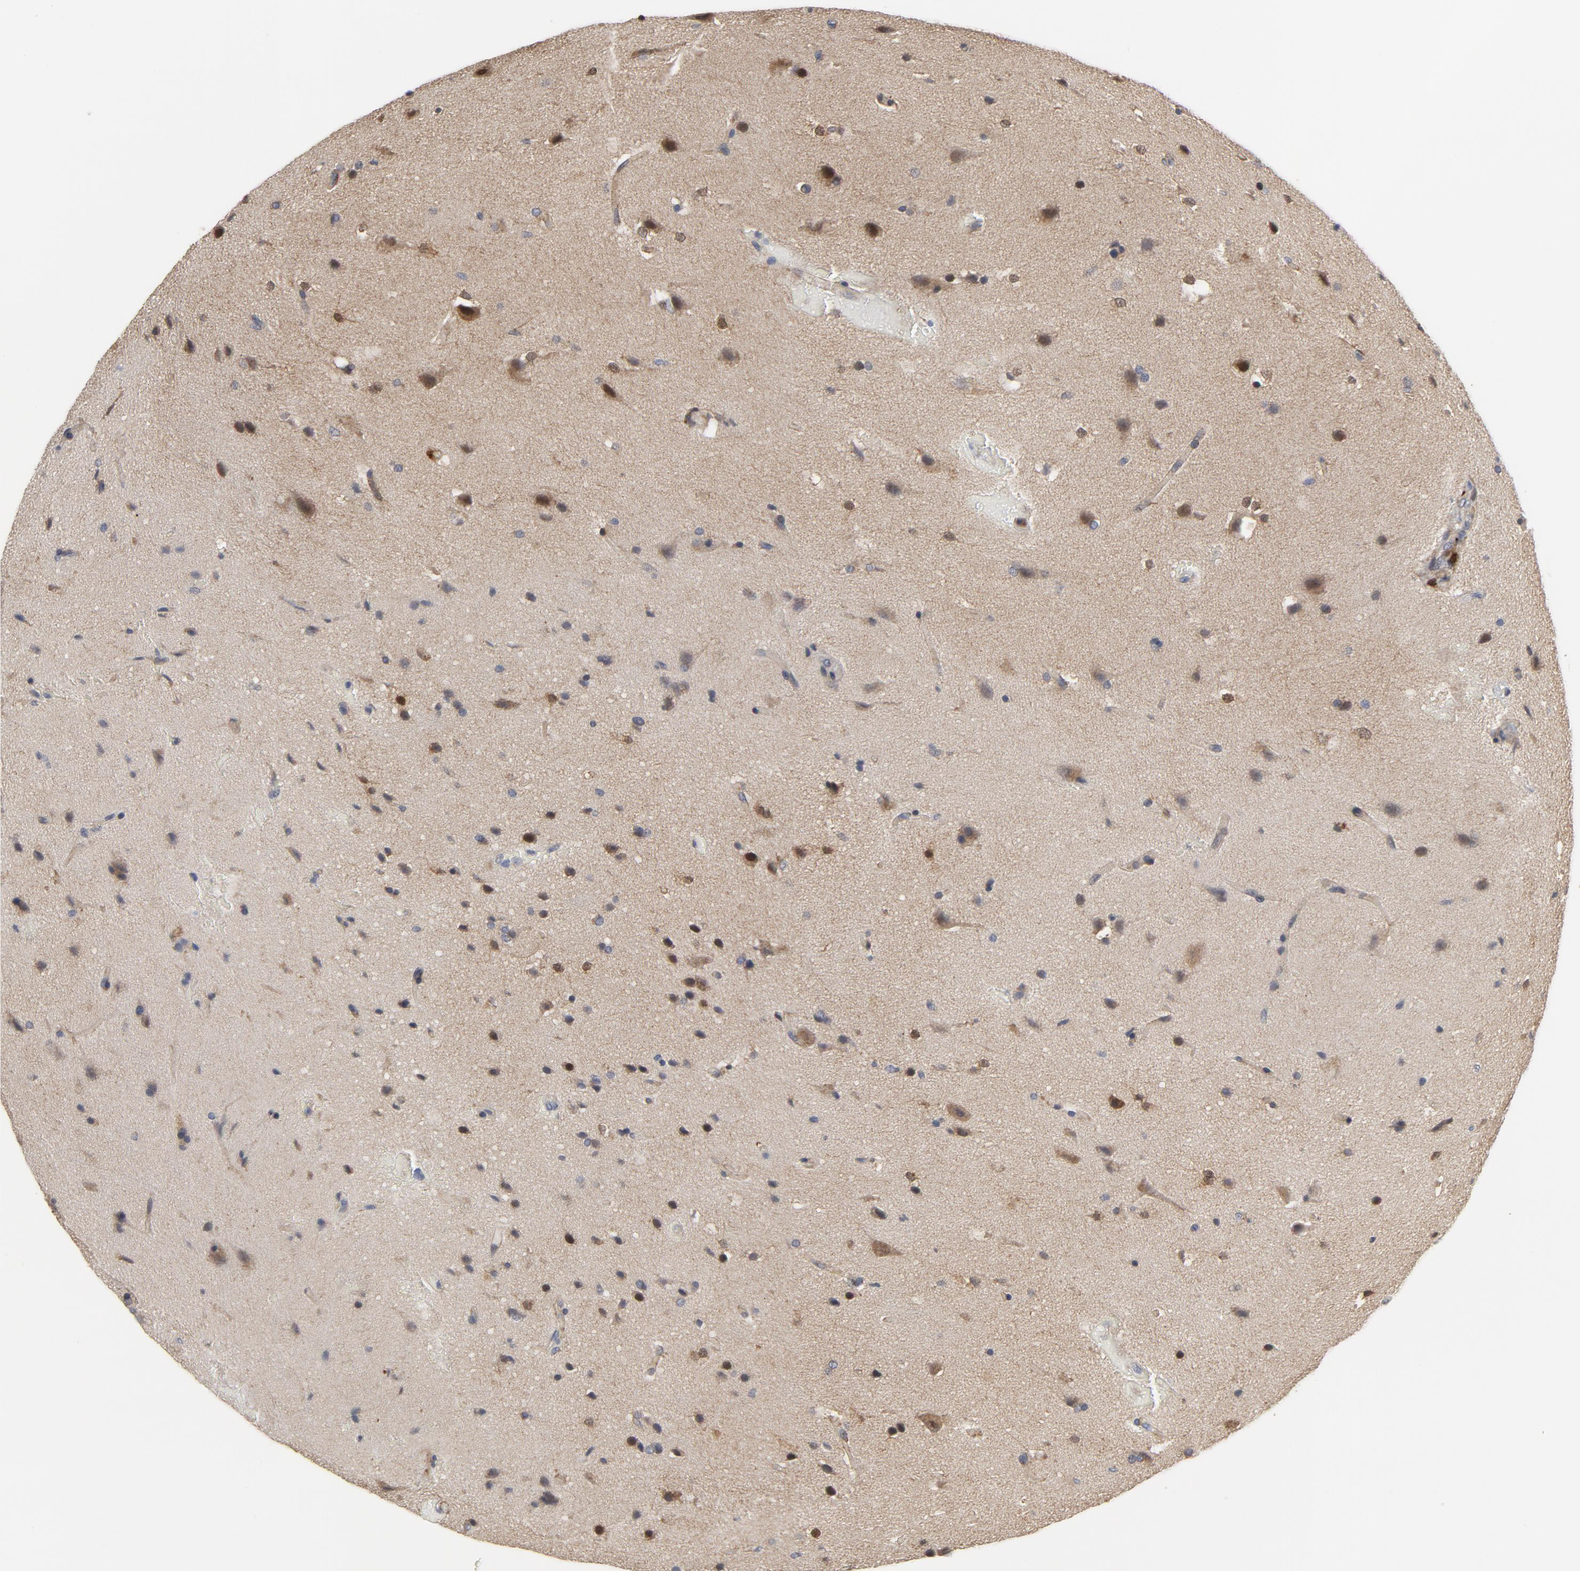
{"staining": {"intensity": "moderate", "quantity": "<25%", "location": "cytoplasmic/membranous"}, "tissue": "glioma", "cell_type": "Tumor cells", "image_type": "cancer", "snomed": [{"axis": "morphology", "description": "Glioma, malignant, Low grade"}, {"axis": "topography", "description": "Cerebral cortex"}], "caption": "The immunohistochemical stain shows moderate cytoplasmic/membranous staining in tumor cells of glioma tissue.", "gene": "PPP1R1B", "patient": {"sex": "female", "age": 47}}